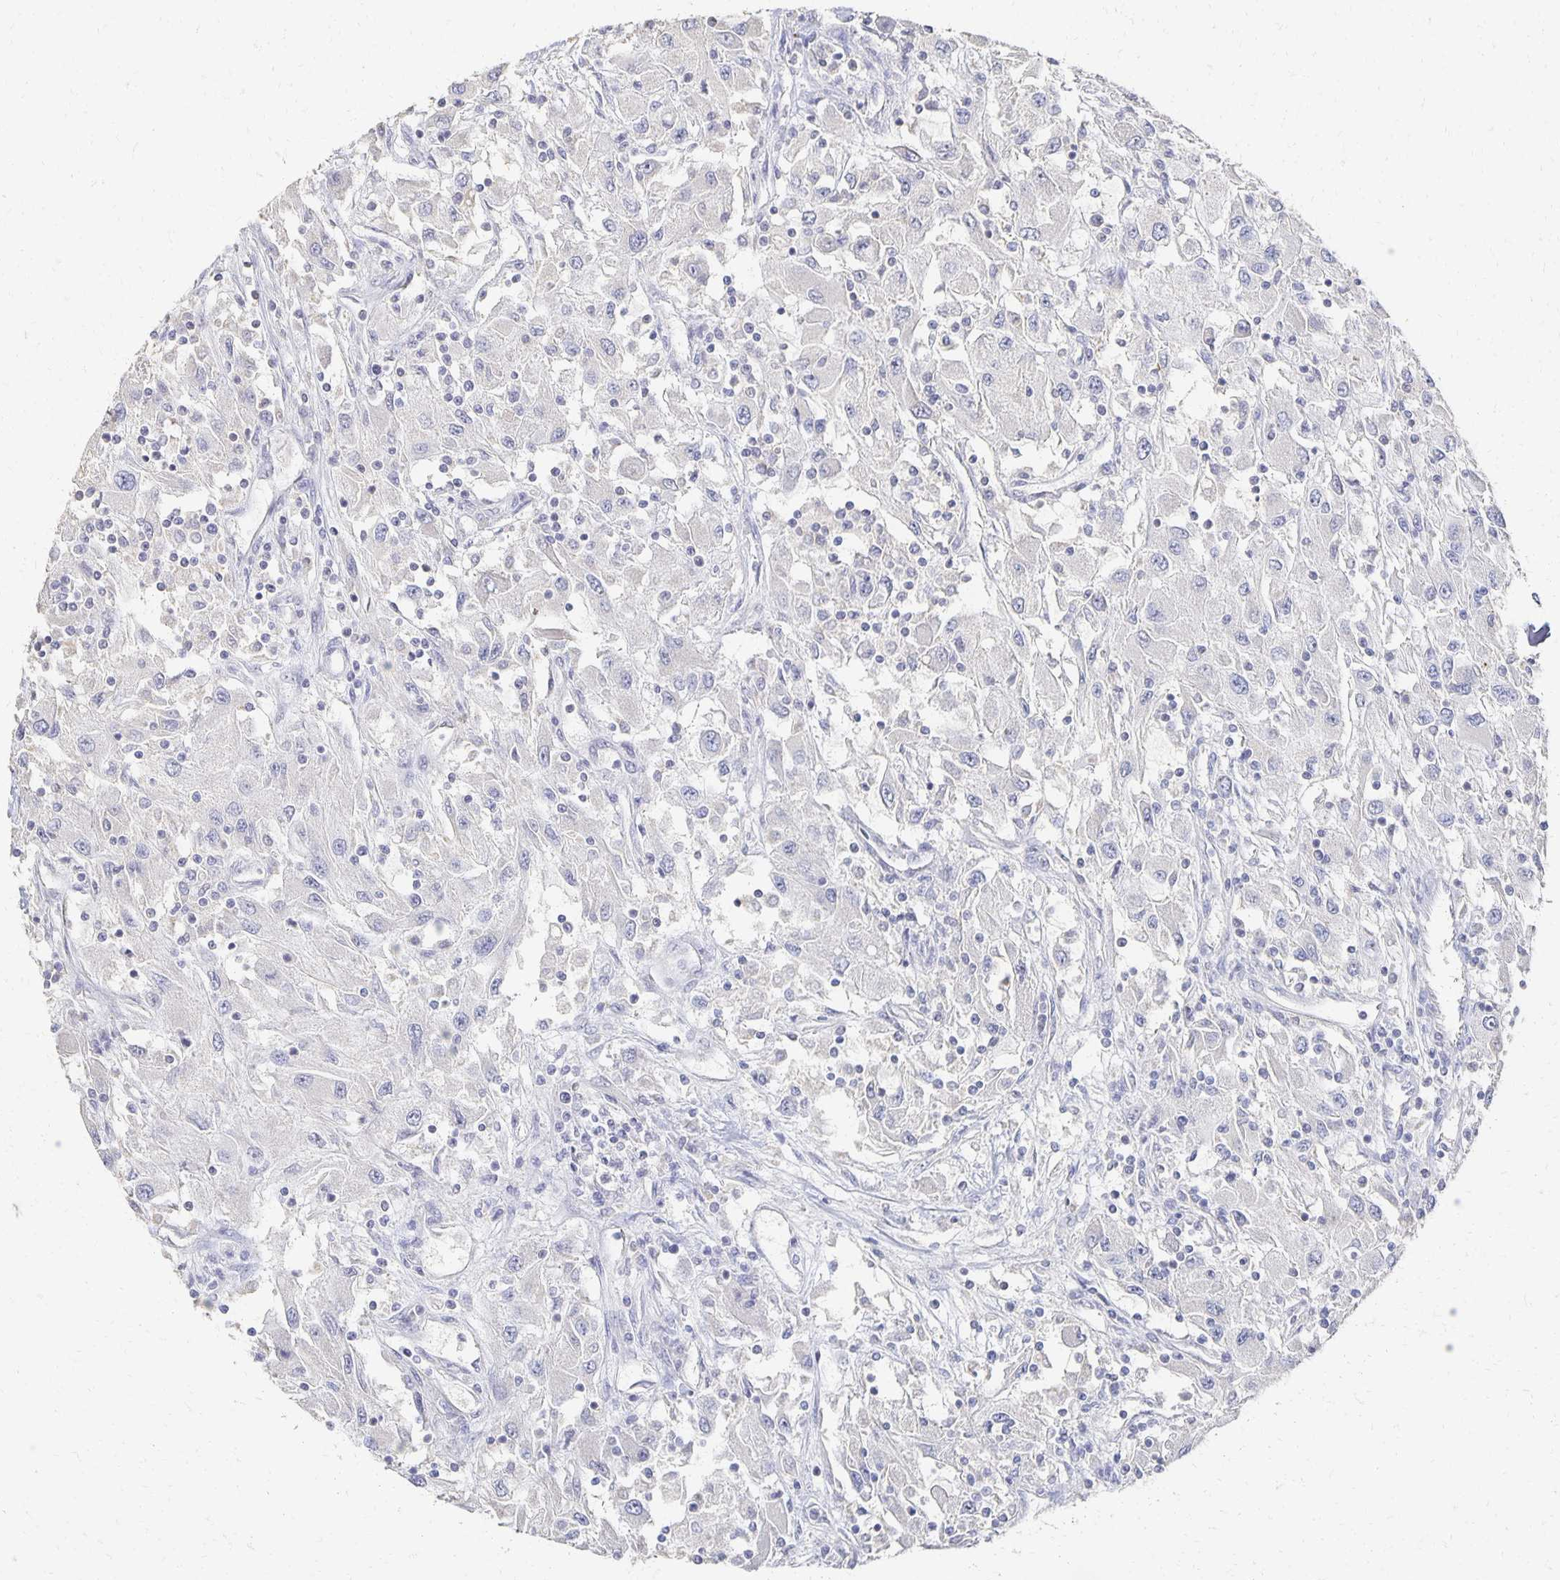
{"staining": {"intensity": "negative", "quantity": "none", "location": "none"}, "tissue": "renal cancer", "cell_type": "Tumor cells", "image_type": "cancer", "snomed": [{"axis": "morphology", "description": "Adenocarcinoma, NOS"}, {"axis": "topography", "description": "Kidney"}], "caption": "An immunohistochemistry (IHC) image of renal cancer is shown. There is no staining in tumor cells of renal cancer. The staining was performed using DAB (3,3'-diaminobenzidine) to visualize the protein expression in brown, while the nuclei were stained in blue with hematoxylin (Magnification: 20x).", "gene": "CST6", "patient": {"sex": "female", "age": 67}}